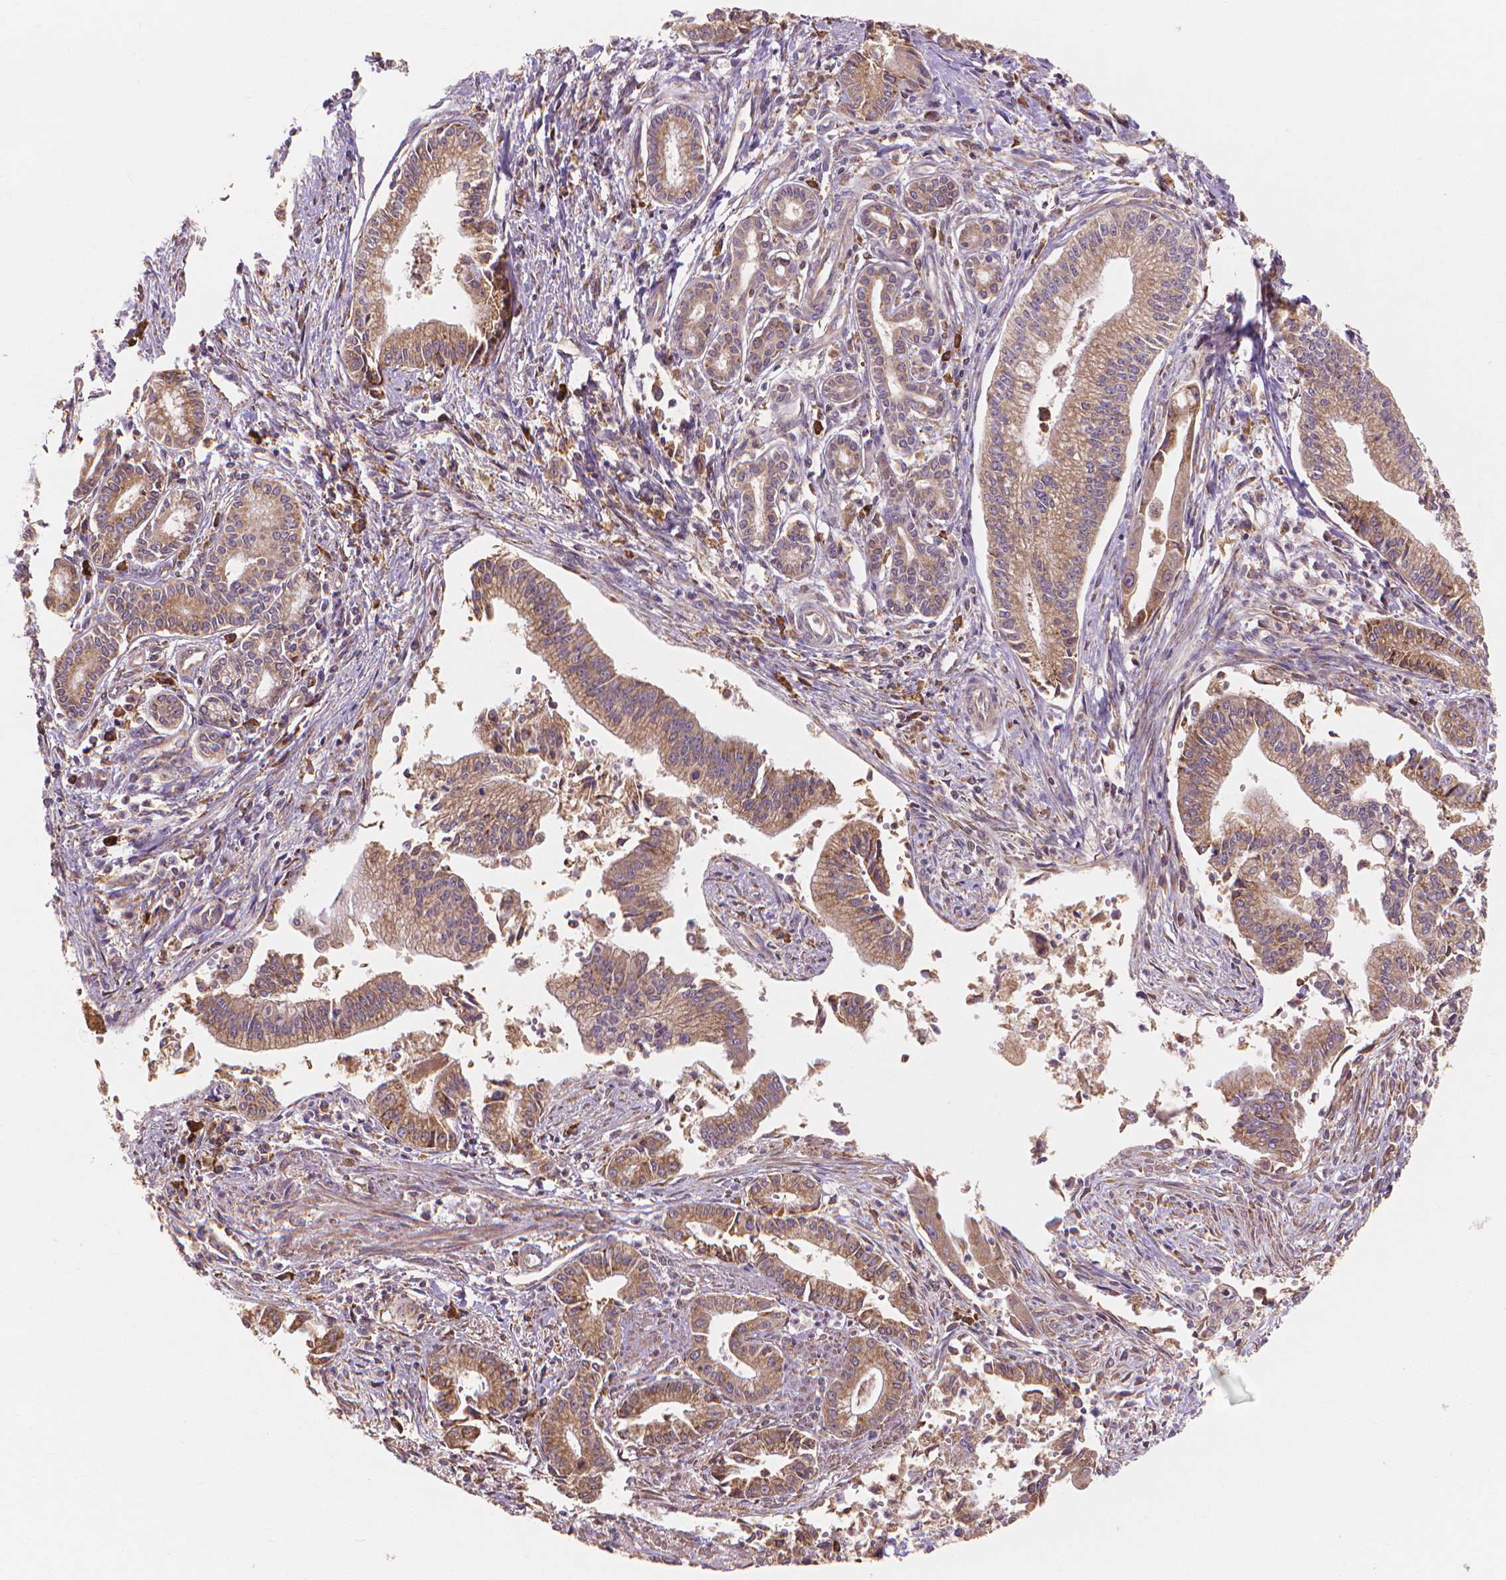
{"staining": {"intensity": "moderate", "quantity": ">75%", "location": "cytoplasmic/membranous"}, "tissue": "pancreatic cancer", "cell_type": "Tumor cells", "image_type": "cancer", "snomed": [{"axis": "morphology", "description": "Adenocarcinoma, NOS"}, {"axis": "topography", "description": "Pancreas"}], "caption": "A brown stain labels moderate cytoplasmic/membranous positivity of a protein in pancreatic cancer (adenocarcinoma) tumor cells.", "gene": "TAB2", "patient": {"sex": "female", "age": 65}}